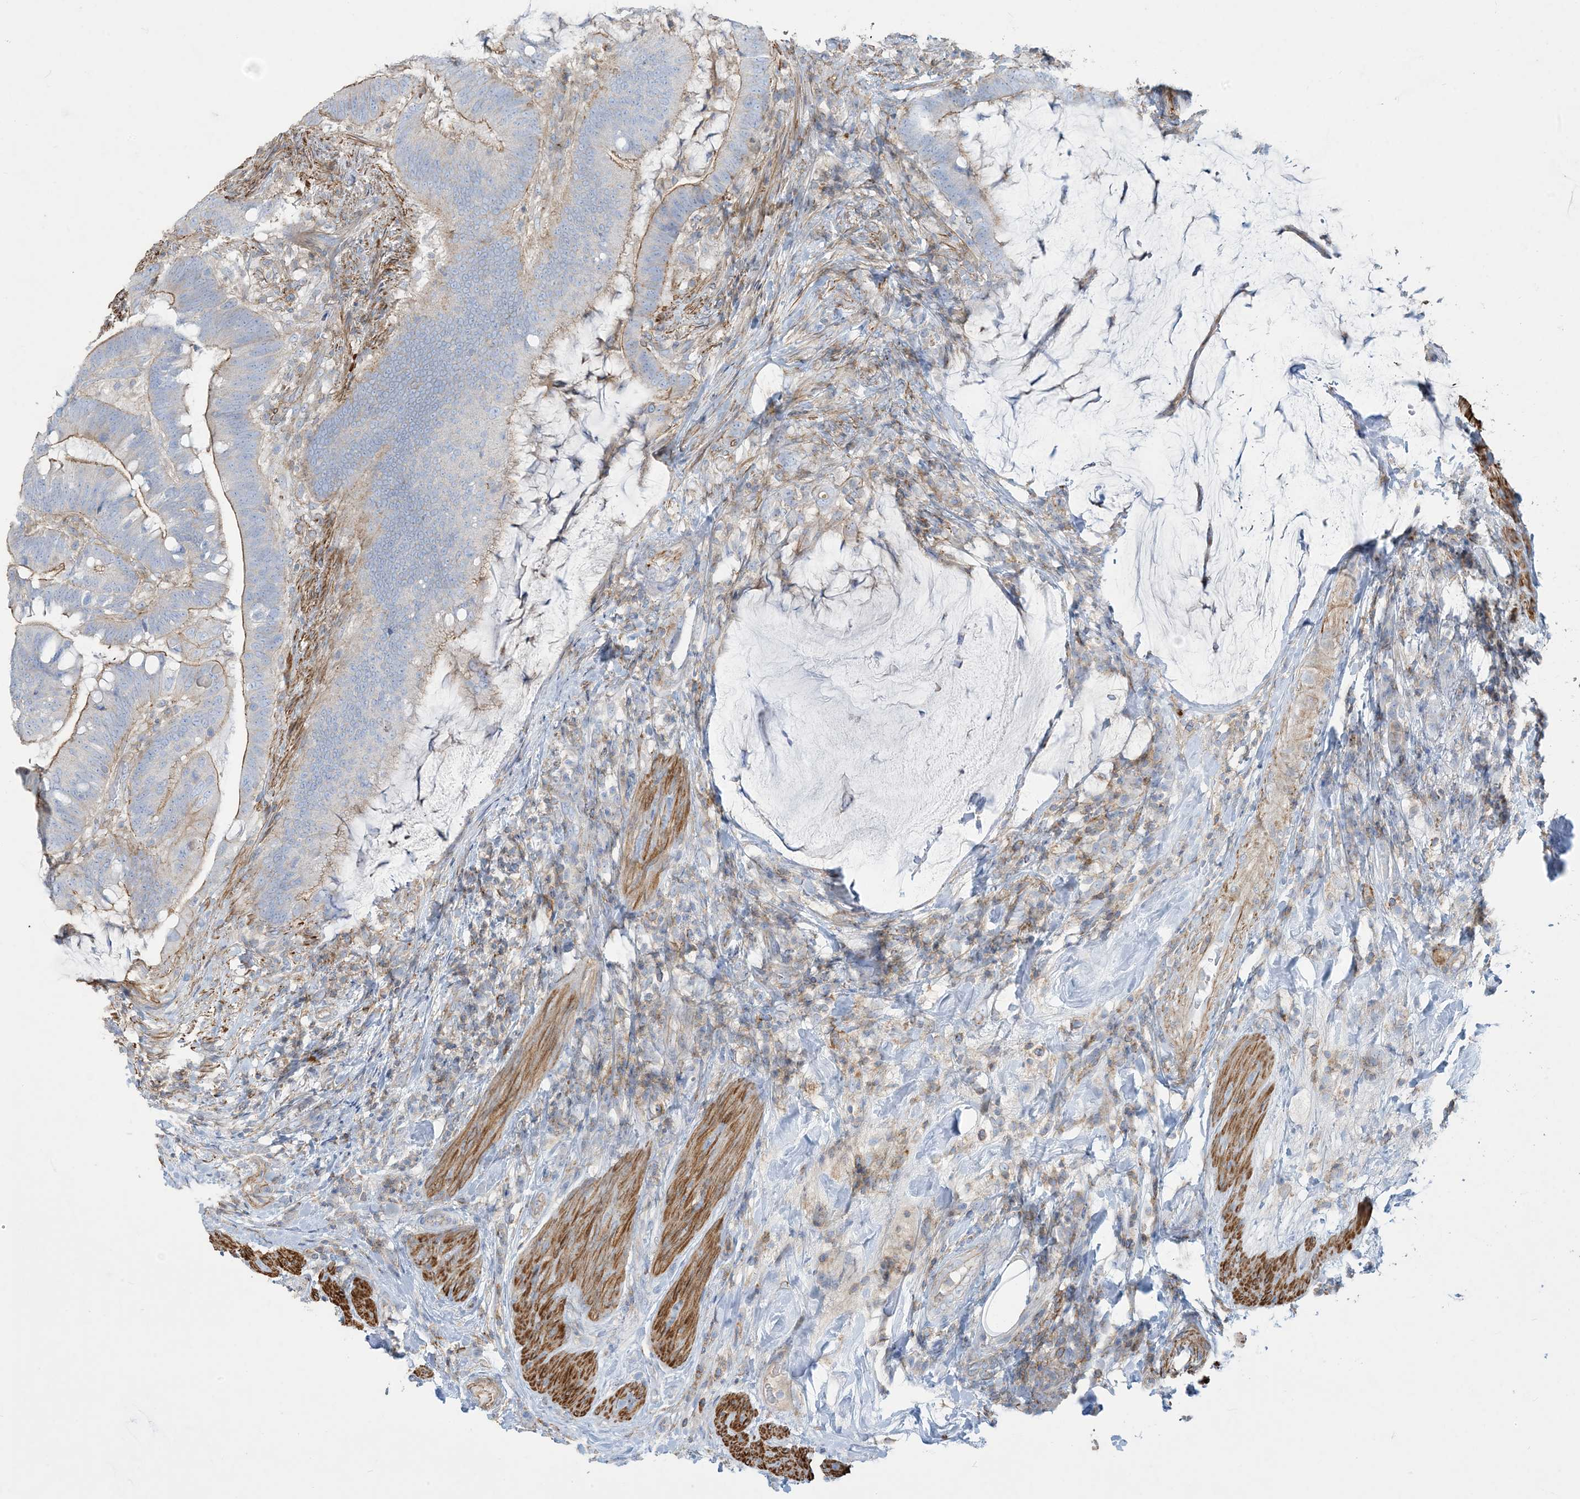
{"staining": {"intensity": "moderate", "quantity": "<25%", "location": "cytoplasmic/membranous"}, "tissue": "colorectal cancer", "cell_type": "Tumor cells", "image_type": "cancer", "snomed": [{"axis": "morphology", "description": "Adenocarcinoma, NOS"}, {"axis": "topography", "description": "Colon"}], "caption": "Moderate cytoplasmic/membranous protein positivity is seen in about <25% of tumor cells in adenocarcinoma (colorectal). The staining was performed using DAB (3,3'-diaminobenzidine) to visualize the protein expression in brown, while the nuclei were stained in blue with hematoxylin (Magnification: 20x).", "gene": "GTF3C2", "patient": {"sex": "female", "age": 66}}